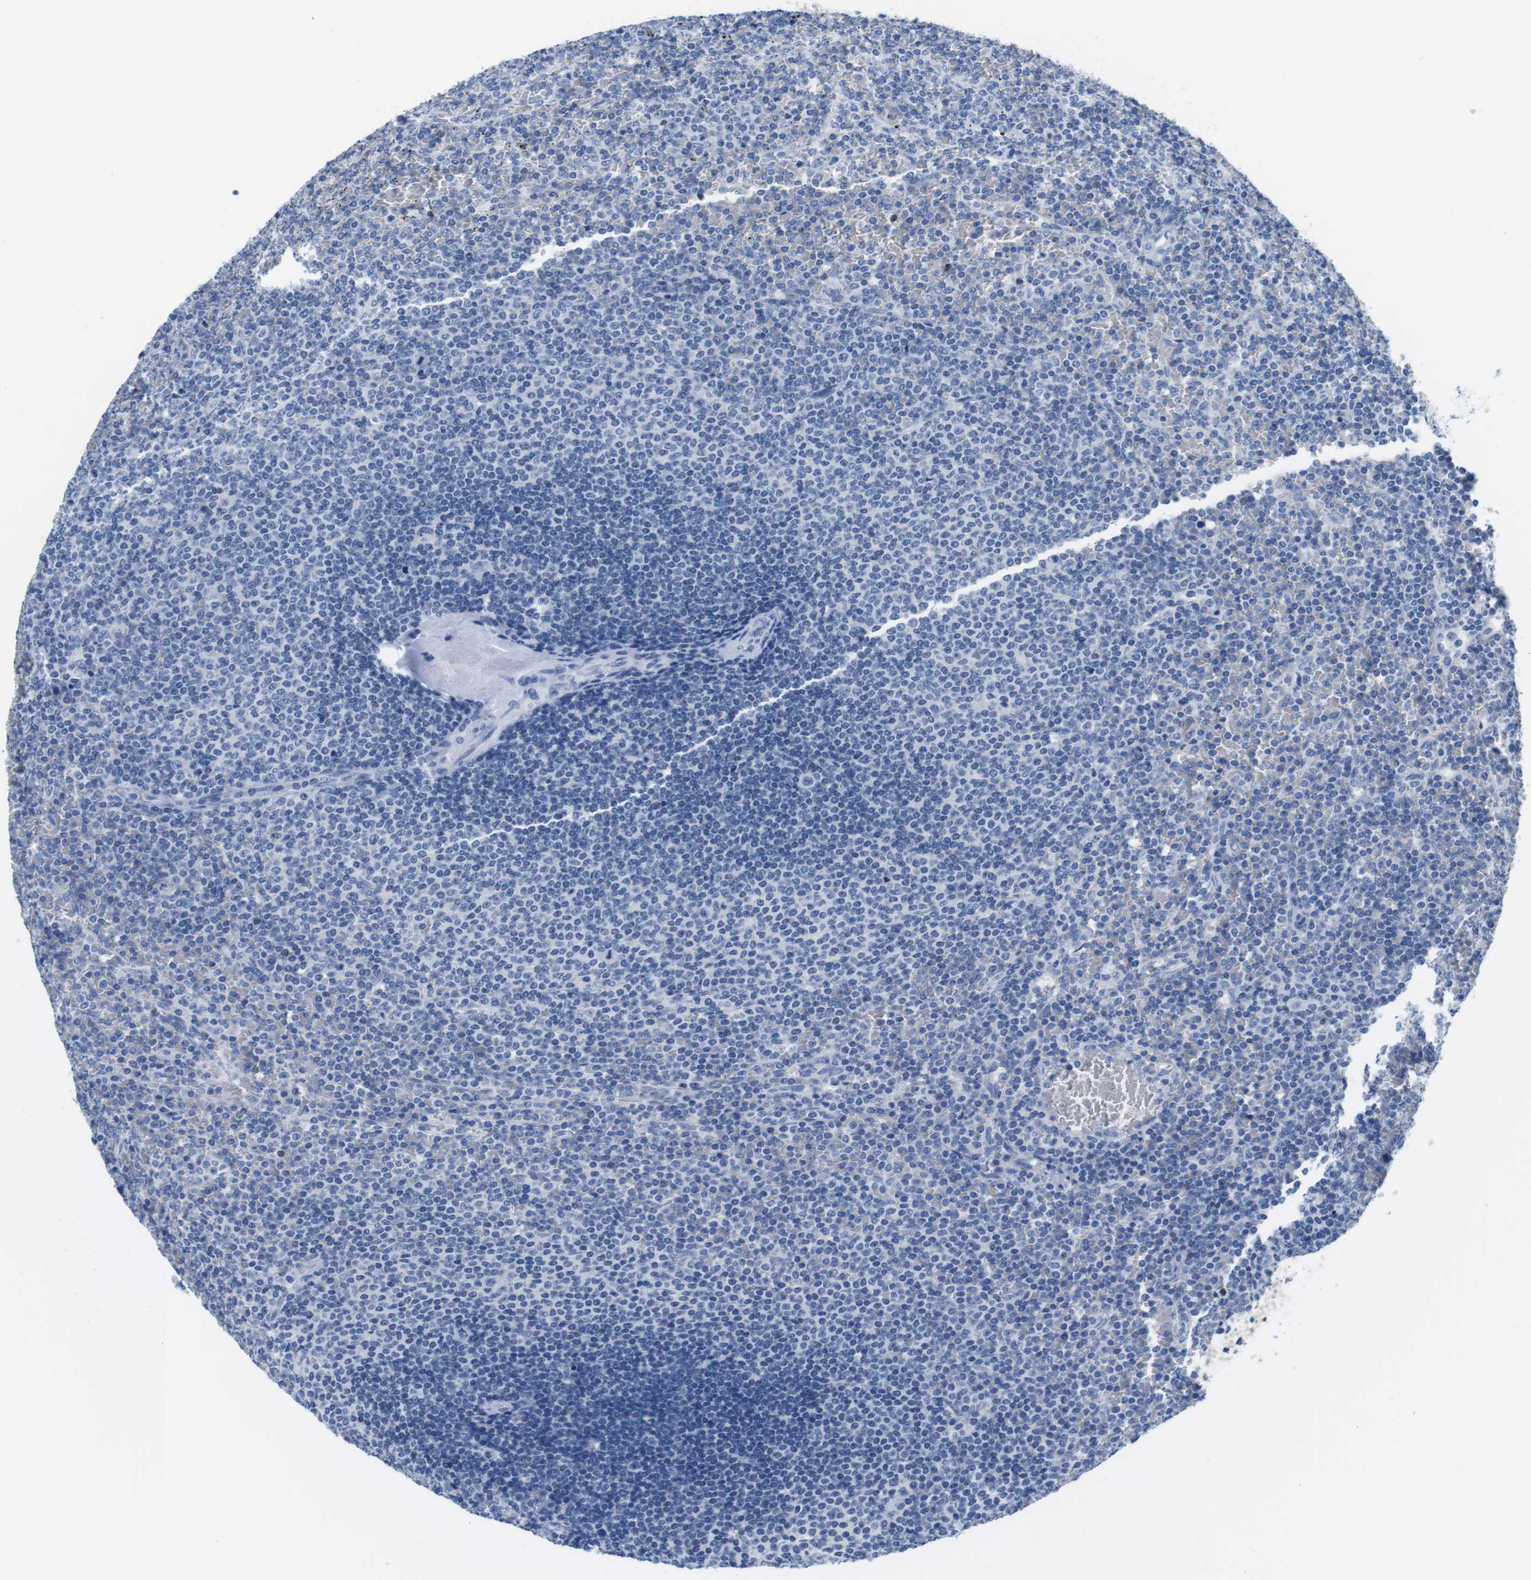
{"staining": {"intensity": "negative", "quantity": "none", "location": "none"}, "tissue": "lymphoma", "cell_type": "Tumor cells", "image_type": "cancer", "snomed": [{"axis": "morphology", "description": "Malignant lymphoma, non-Hodgkin's type, Low grade"}, {"axis": "topography", "description": "Spleen"}], "caption": "Tumor cells are negative for brown protein staining in lymphoma. (Stains: DAB (3,3'-diaminobenzidine) immunohistochemistry with hematoxylin counter stain, Microscopy: brightfield microscopy at high magnification).", "gene": "MAP6", "patient": {"sex": "female", "age": 77}}